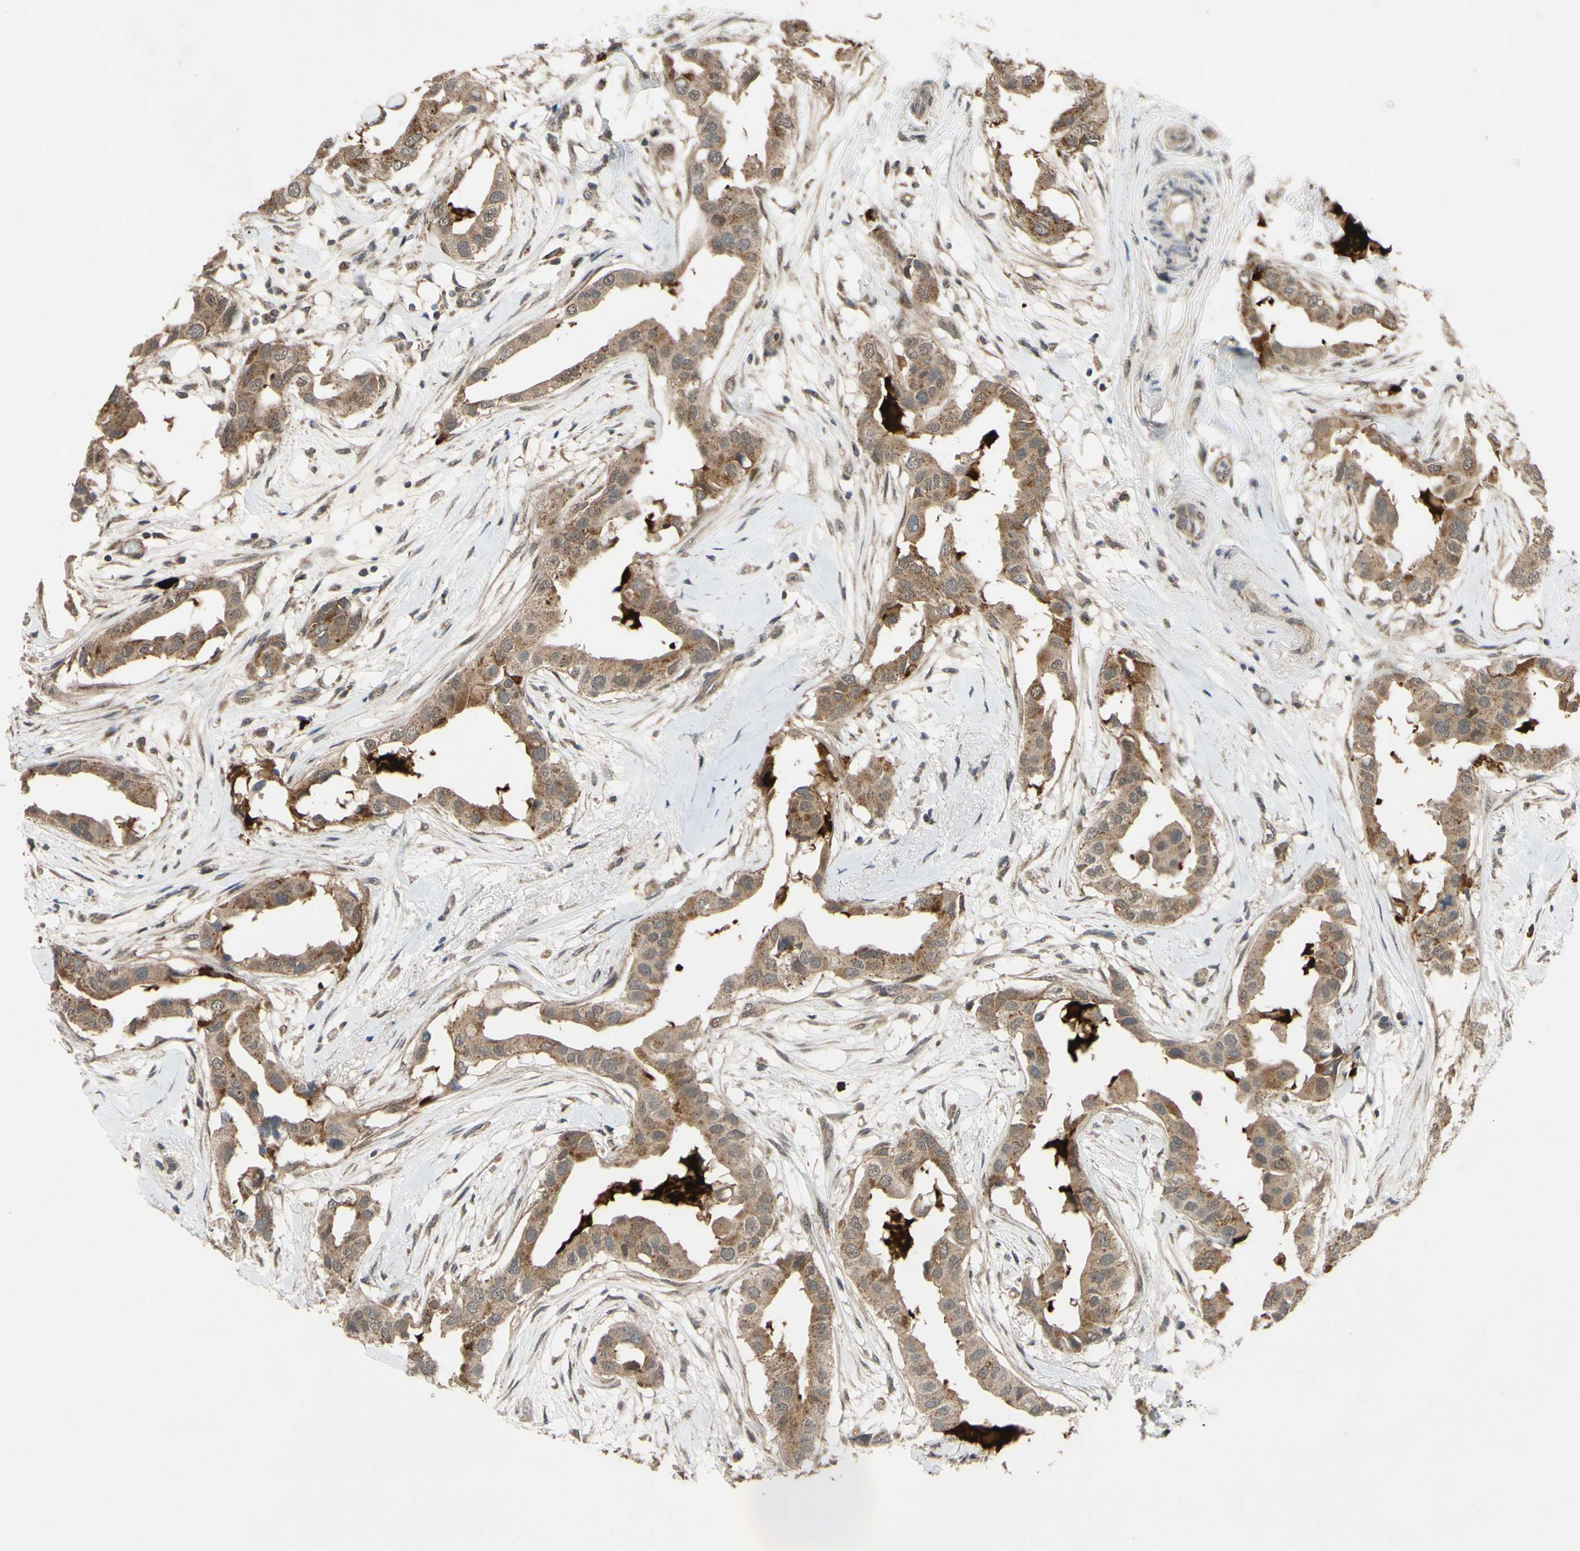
{"staining": {"intensity": "moderate", "quantity": ">75%", "location": "cytoplasmic/membranous"}, "tissue": "breast cancer", "cell_type": "Tumor cells", "image_type": "cancer", "snomed": [{"axis": "morphology", "description": "Duct carcinoma"}, {"axis": "topography", "description": "Breast"}], "caption": "Human invasive ductal carcinoma (breast) stained with a protein marker demonstrates moderate staining in tumor cells.", "gene": "CD164", "patient": {"sex": "female", "age": 40}}